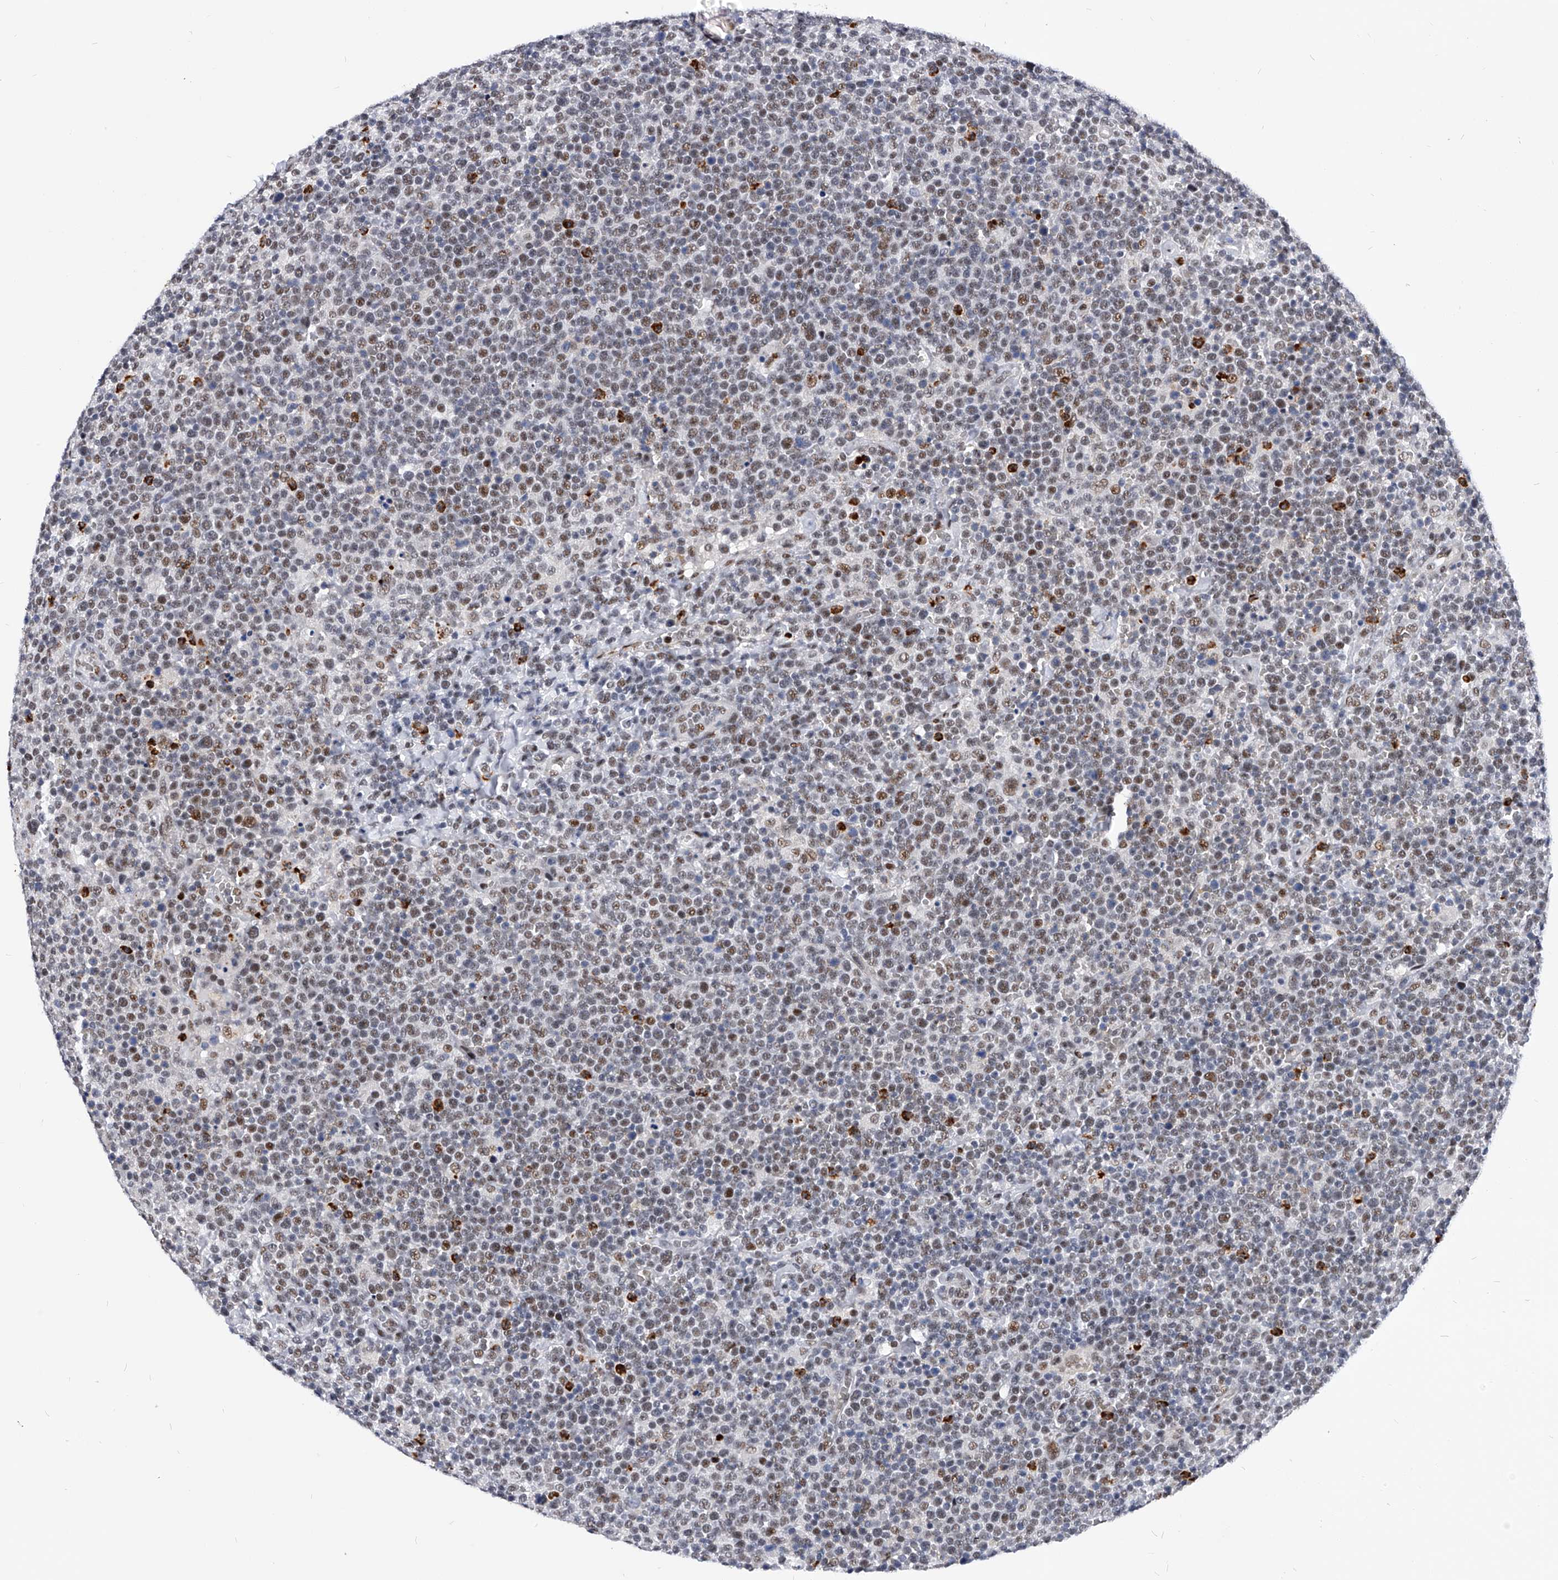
{"staining": {"intensity": "weak", "quantity": ">75%", "location": "nuclear"}, "tissue": "lymphoma", "cell_type": "Tumor cells", "image_type": "cancer", "snomed": [{"axis": "morphology", "description": "Malignant lymphoma, non-Hodgkin's type, High grade"}, {"axis": "topography", "description": "Lymph node"}], "caption": "Weak nuclear positivity is appreciated in approximately >75% of tumor cells in lymphoma.", "gene": "TESK2", "patient": {"sex": "male", "age": 61}}